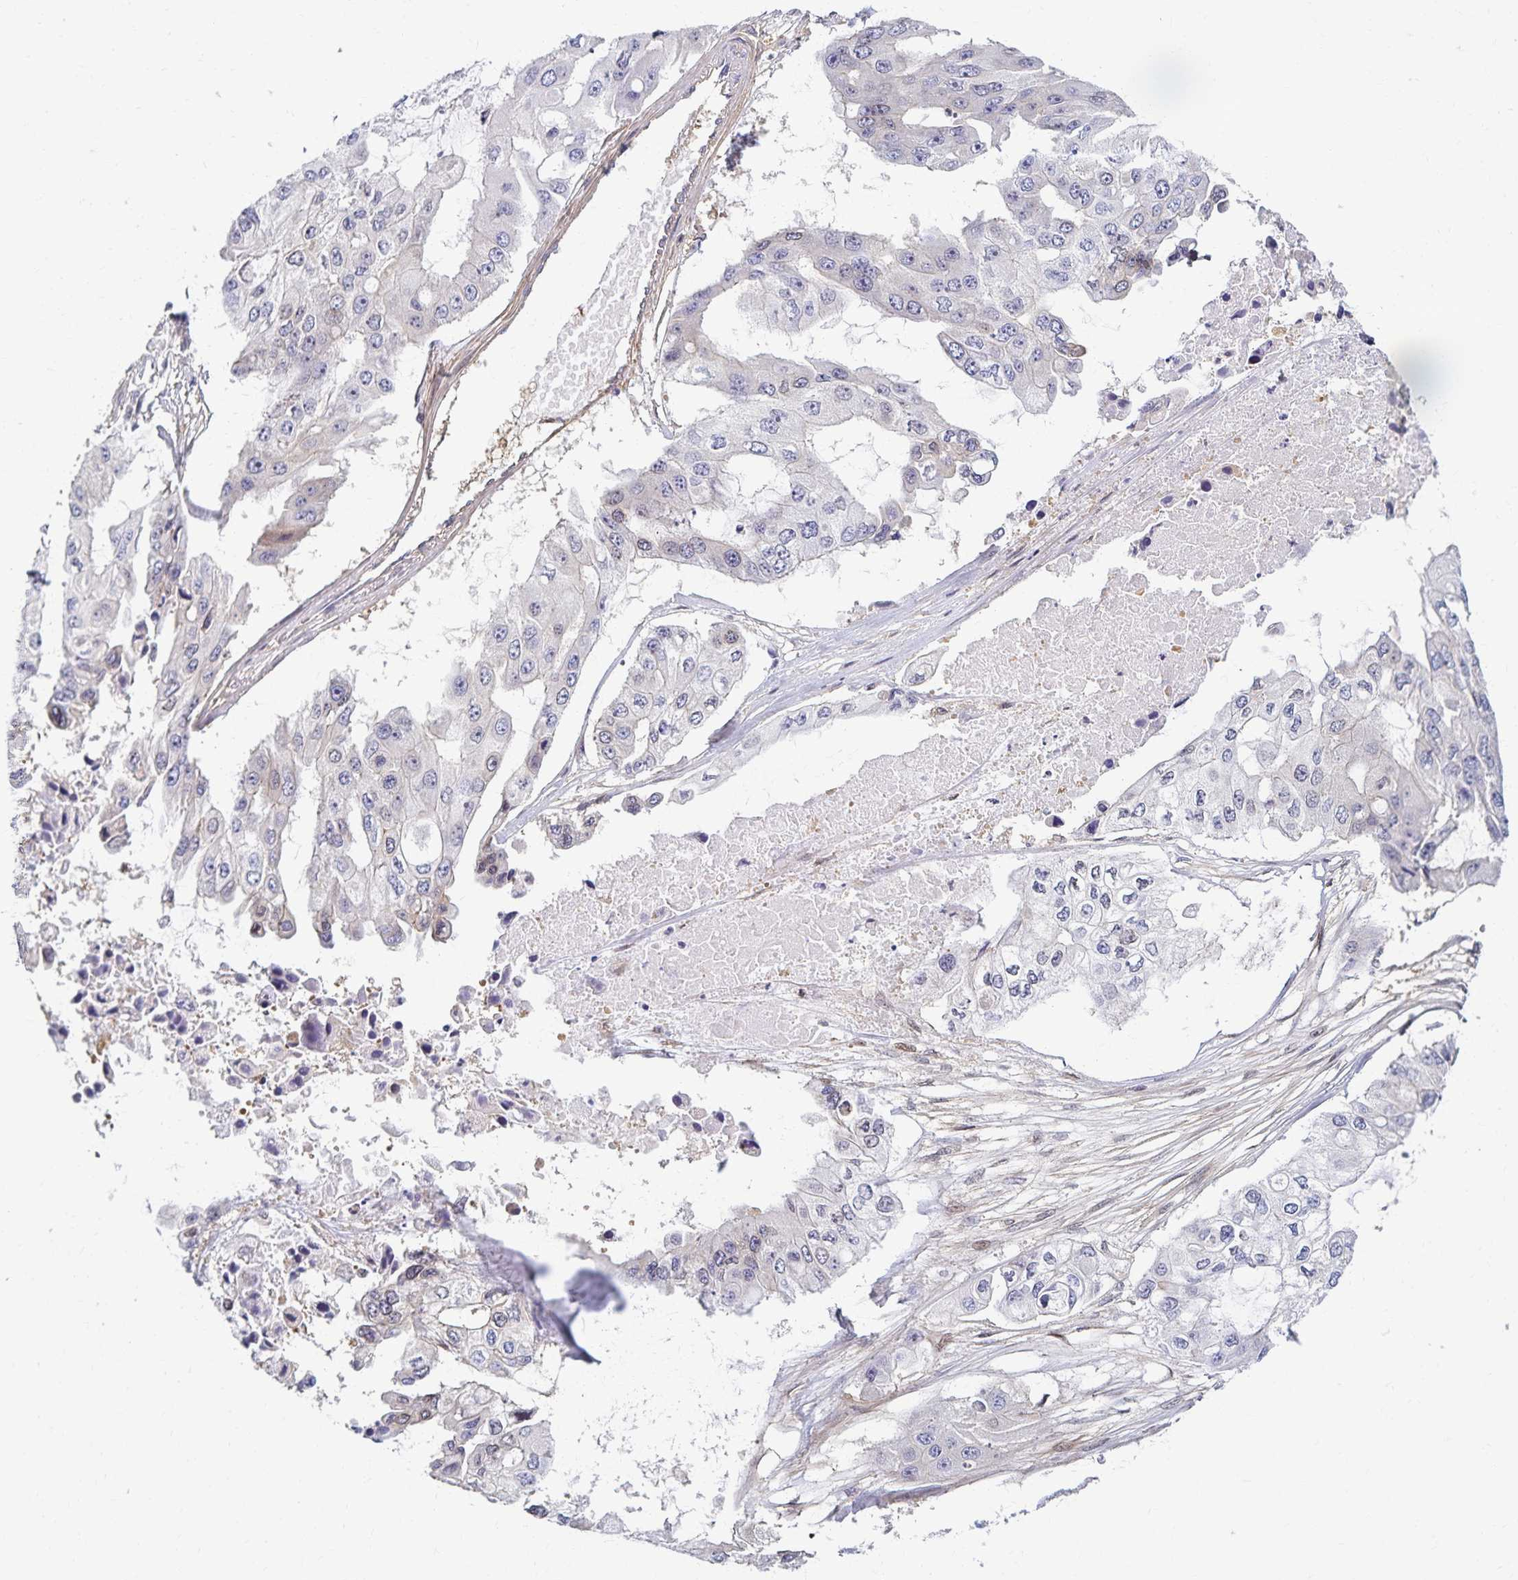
{"staining": {"intensity": "negative", "quantity": "none", "location": "none"}, "tissue": "ovarian cancer", "cell_type": "Tumor cells", "image_type": "cancer", "snomed": [{"axis": "morphology", "description": "Cystadenocarcinoma, serous, NOS"}, {"axis": "topography", "description": "Ovary"}], "caption": "DAB immunohistochemical staining of serous cystadenocarcinoma (ovarian) exhibits no significant positivity in tumor cells. (DAB (3,3'-diaminobenzidine) immunohistochemistry with hematoxylin counter stain).", "gene": "RAB9B", "patient": {"sex": "female", "age": 56}}